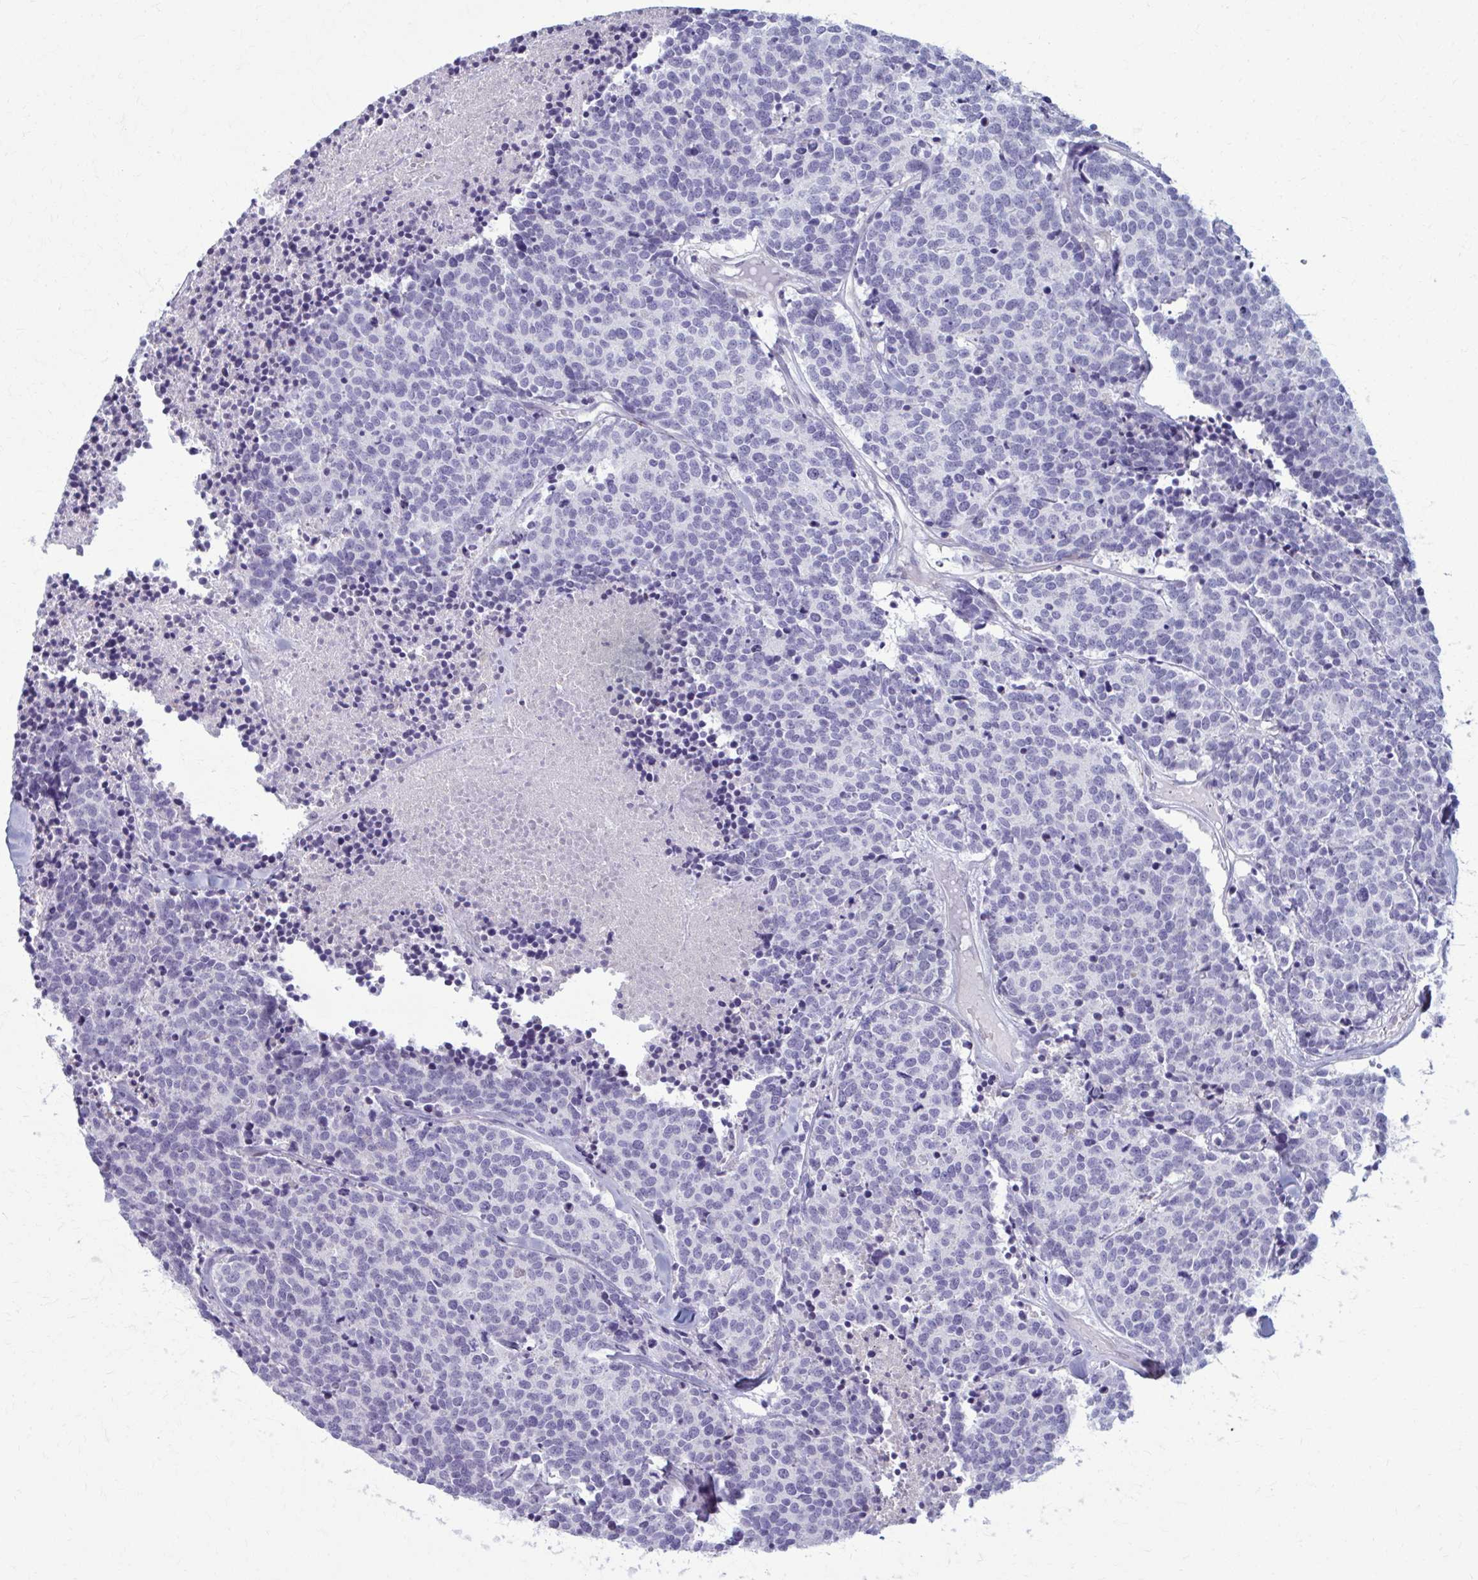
{"staining": {"intensity": "negative", "quantity": "none", "location": "none"}, "tissue": "carcinoid", "cell_type": "Tumor cells", "image_type": "cancer", "snomed": [{"axis": "morphology", "description": "Carcinoid, malignant, NOS"}, {"axis": "topography", "description": "Skin"}], "caption": "Immunohistochemistry (IHC) micrograph of malignant carcinoid stained for a protein (brown), which displays no positivity in tumor cells.", "gene": "CD38", "patient": {"sex": "female", "age": 79}}